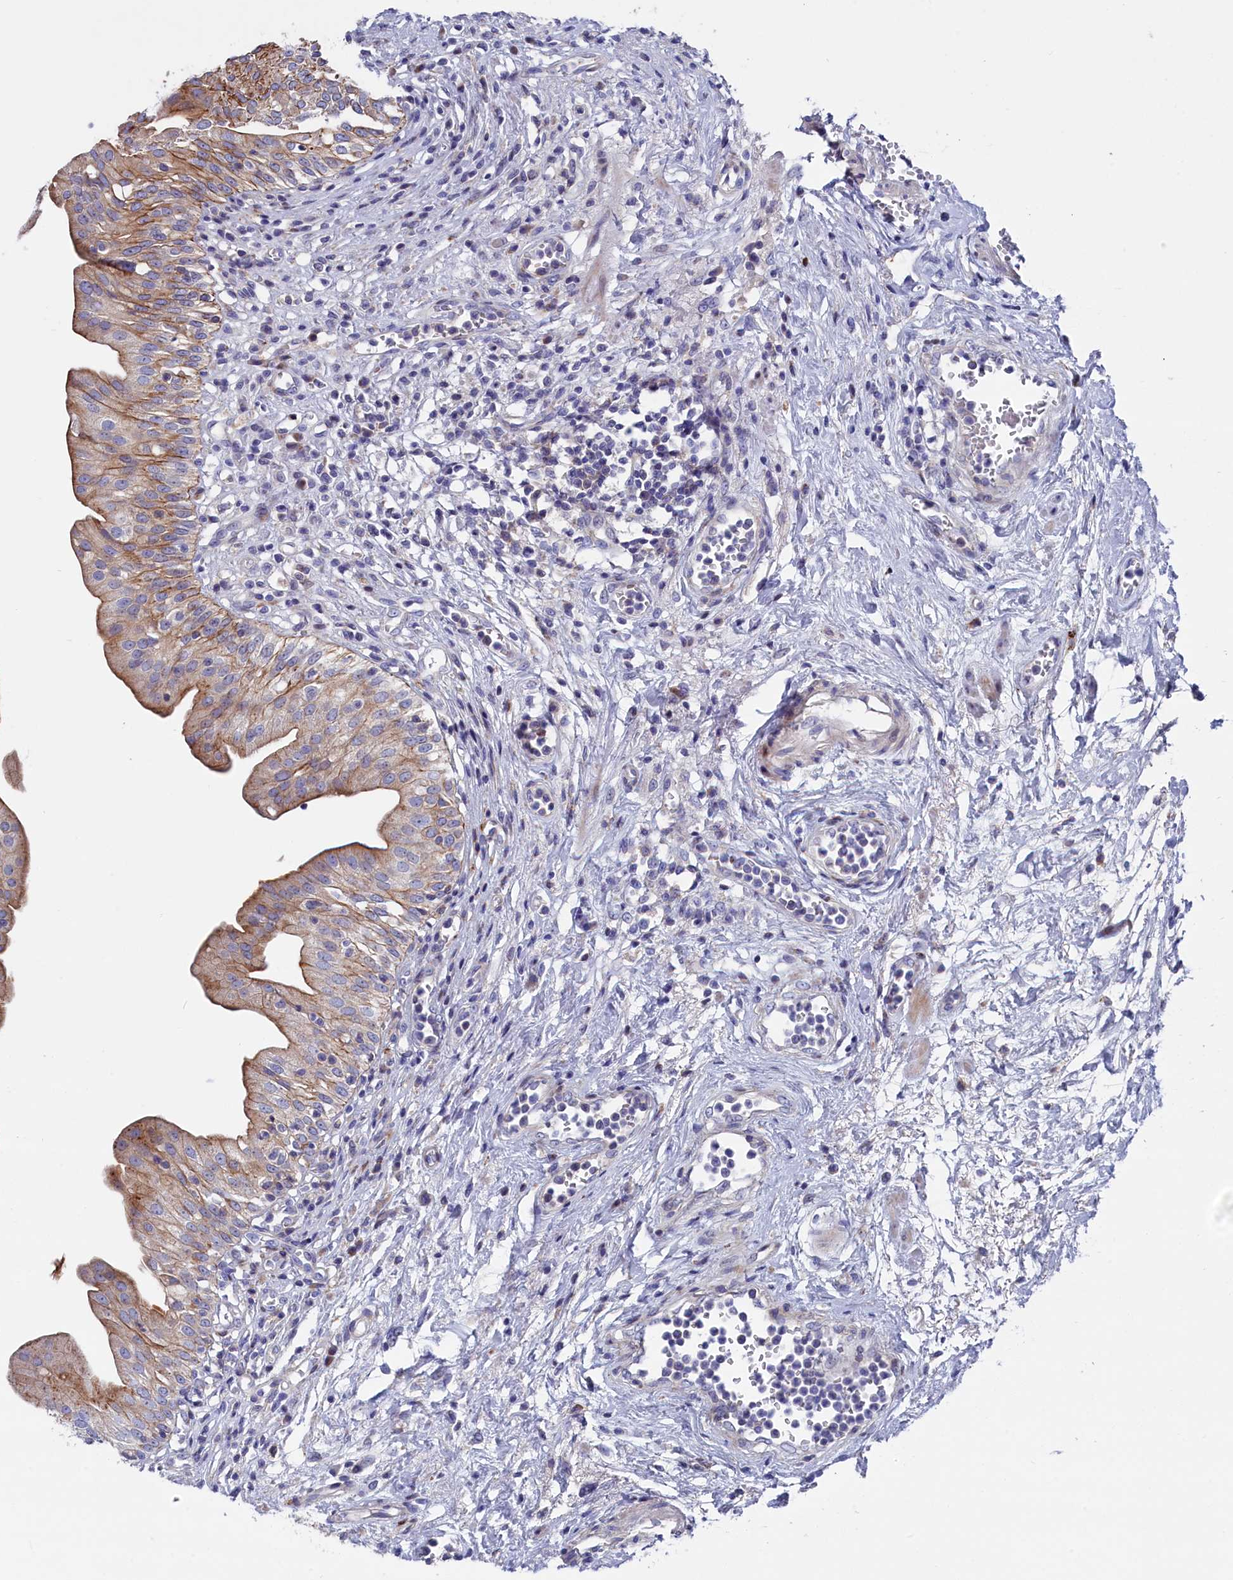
{"staining": {"intensity": "strong", "quantity": "25%-75%", "location": "cytoplasmic/membranous"}, "tissue": "urinary bladder", "cell_type": "Urothelial cells", "image_type": "normal", "snomed": [{"axis": "morphology", "description": "Normal tissue, NOS"}, {"axis": "morphology", "description": "Inflammation, NOS"}, {"axis": "topography", "description": "Urinary bladder"}], "caption": "DAB (3,3'-diaminobenzidine) immunohistochemical staining of benign urinary bladder shows strong cytoplasmic/membranous protein positivity in about 25%-75% of urothelial cells.", "gene": "NUDT7", "patient": {"sex": "male", "age": 63}}